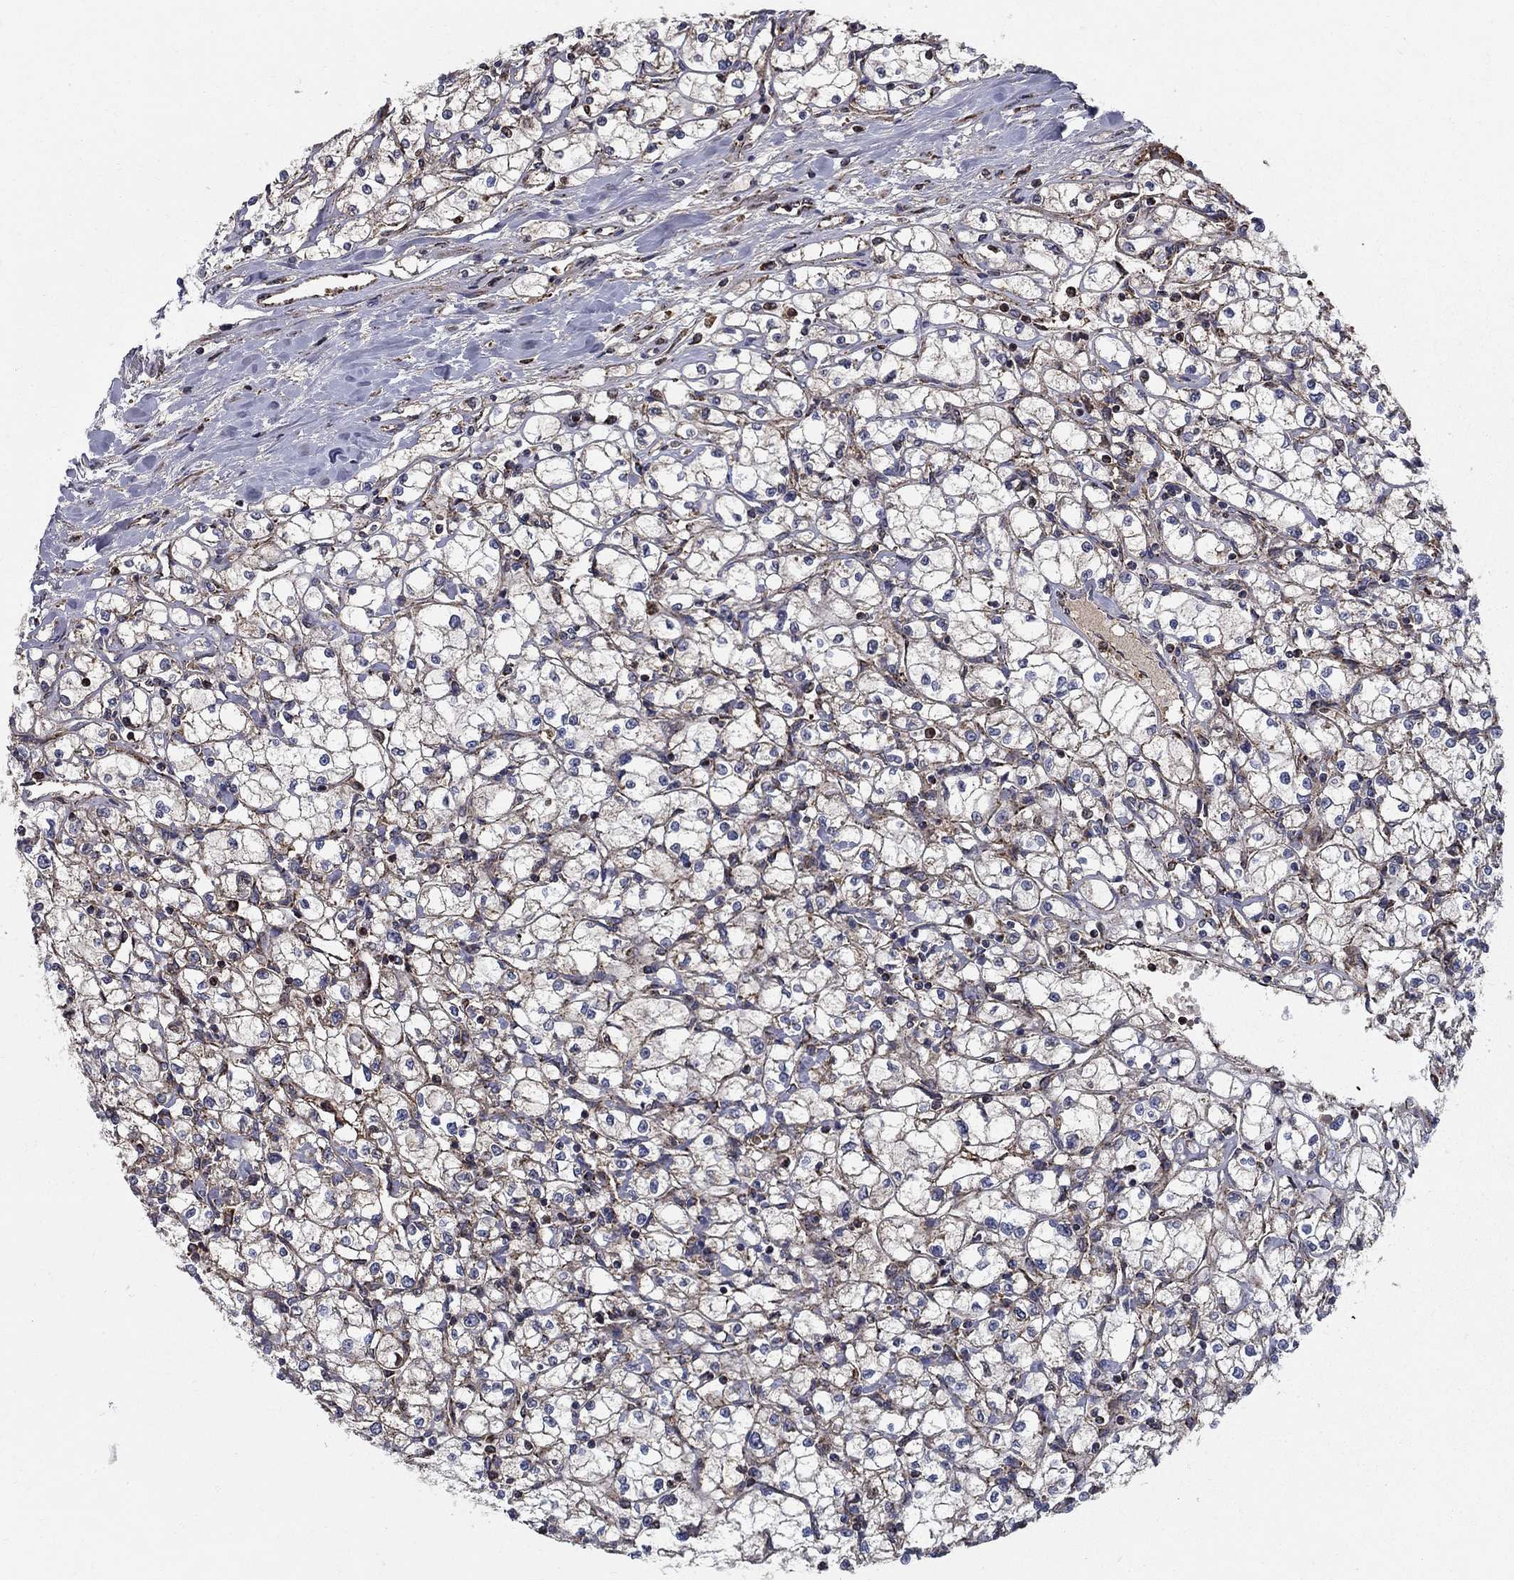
{"staining": {"intensity": "weak", "quantity": "25%-75%", "location": "cytoplasmic/membranous"}, "tissue": "renal cancer", "cell_type": "Tumor cells", "image_type": "cancer", "snomed": [{"axis": "morphology", "description": "Adenocarcinoma, NOS"}, {"axis": "topography", "description": "Kidney"}], "caption": "This histopathology image shows immunohistochemistry staining of renal cancer, with low weak cytoplasmic/membranous expression in approximately 25%-75% of tumor cells.", "gene": "NDUFS8", "patient": {"sex": "male", "age": 67}}